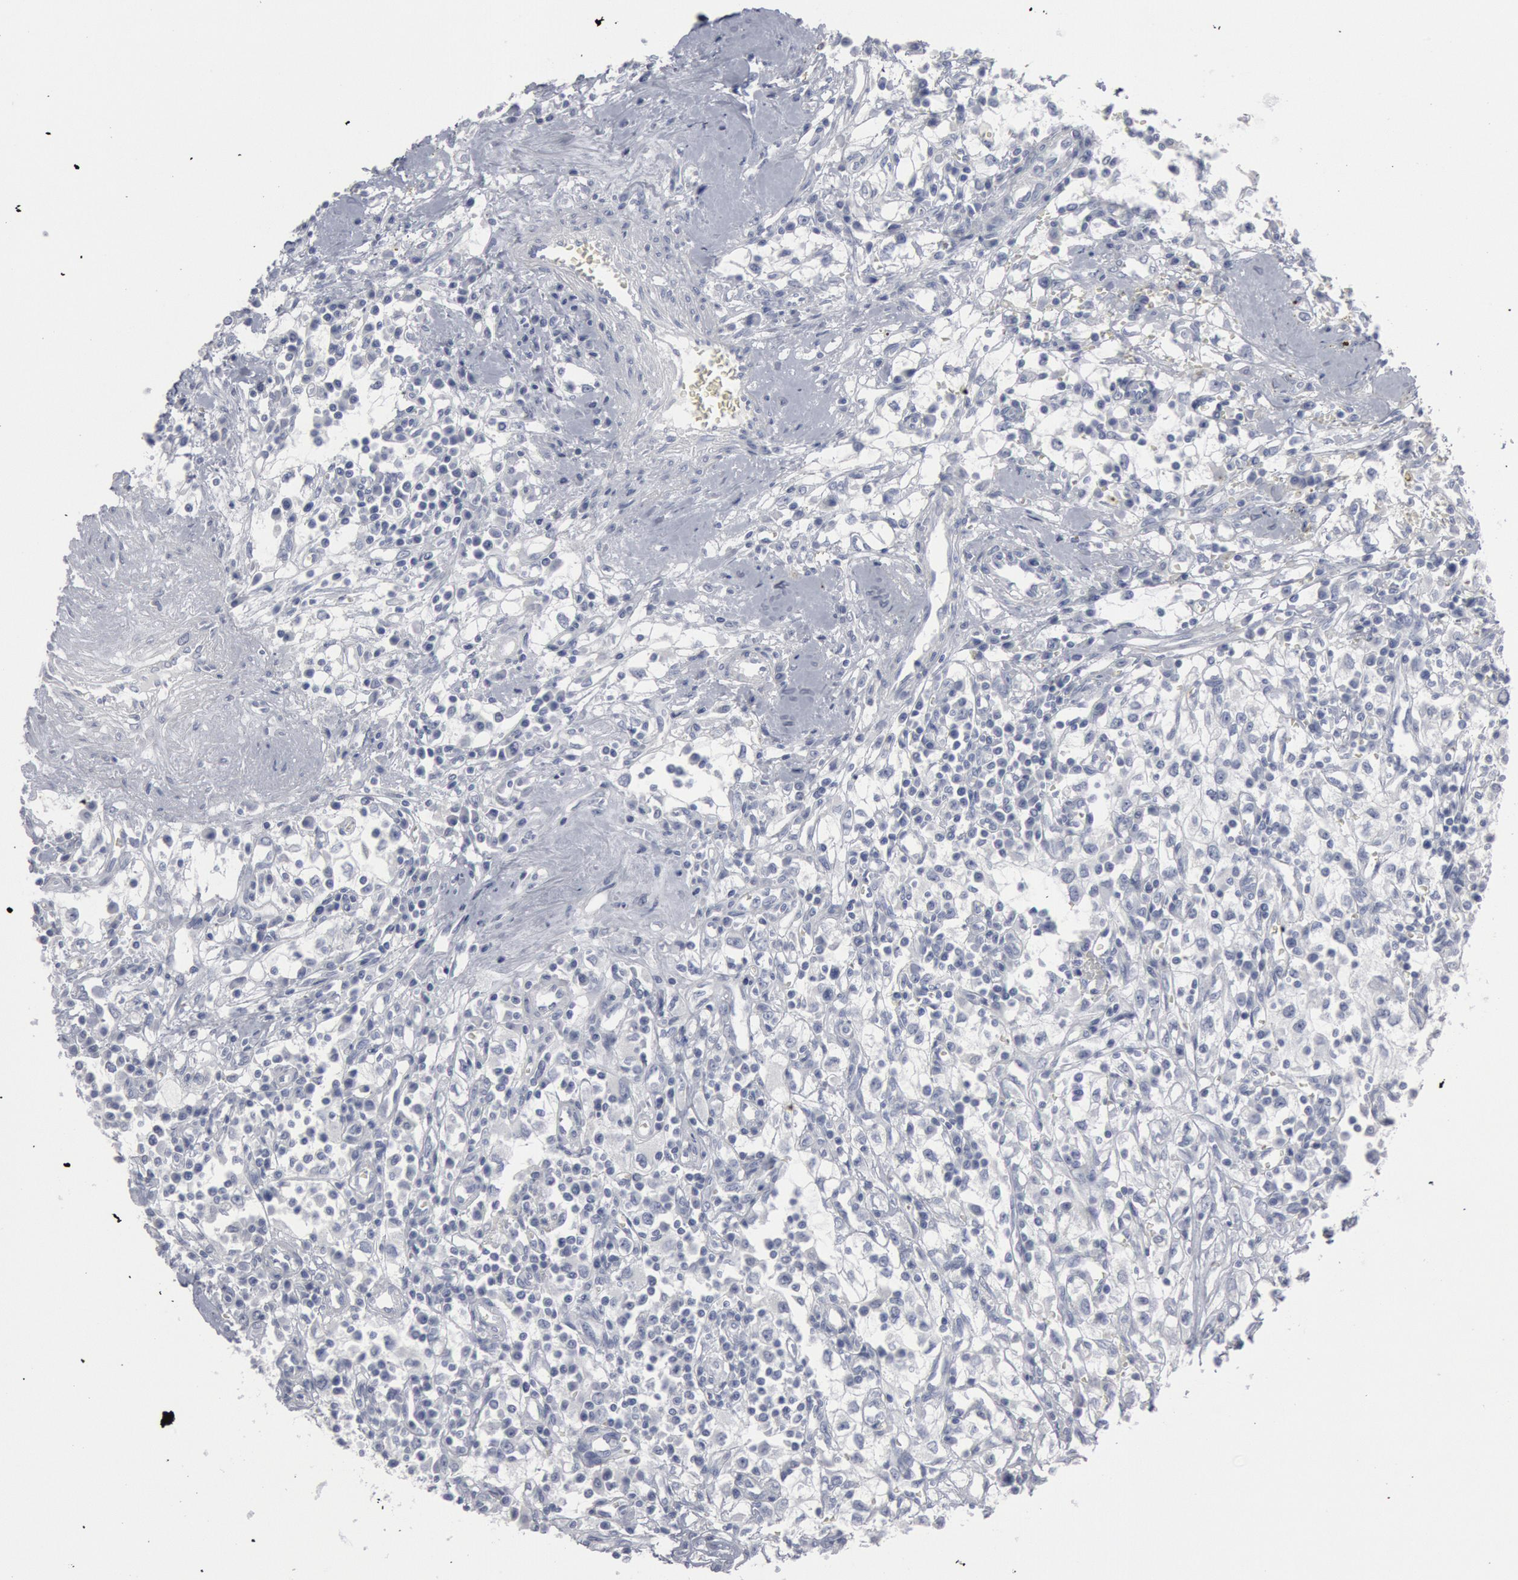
{"staining": {"intensity": "negative", "quantity": "none", "location": "none"}, "tissue": "renal cancer", "cell_type": "Tumor cells", "image_type": "cancer", "snomed": [{"axis": "morphology", "description": "Adenocarcinoma, NOS"}, {"axis": "topography", "description": "Kidney"}], "caption": "Protein analysis of renal cancer exhibits no significant positivity in tumor cells. Nuclei are stained in blue.", "gene": "DMC1", "patient": {"sex": "male", "age": 82}}